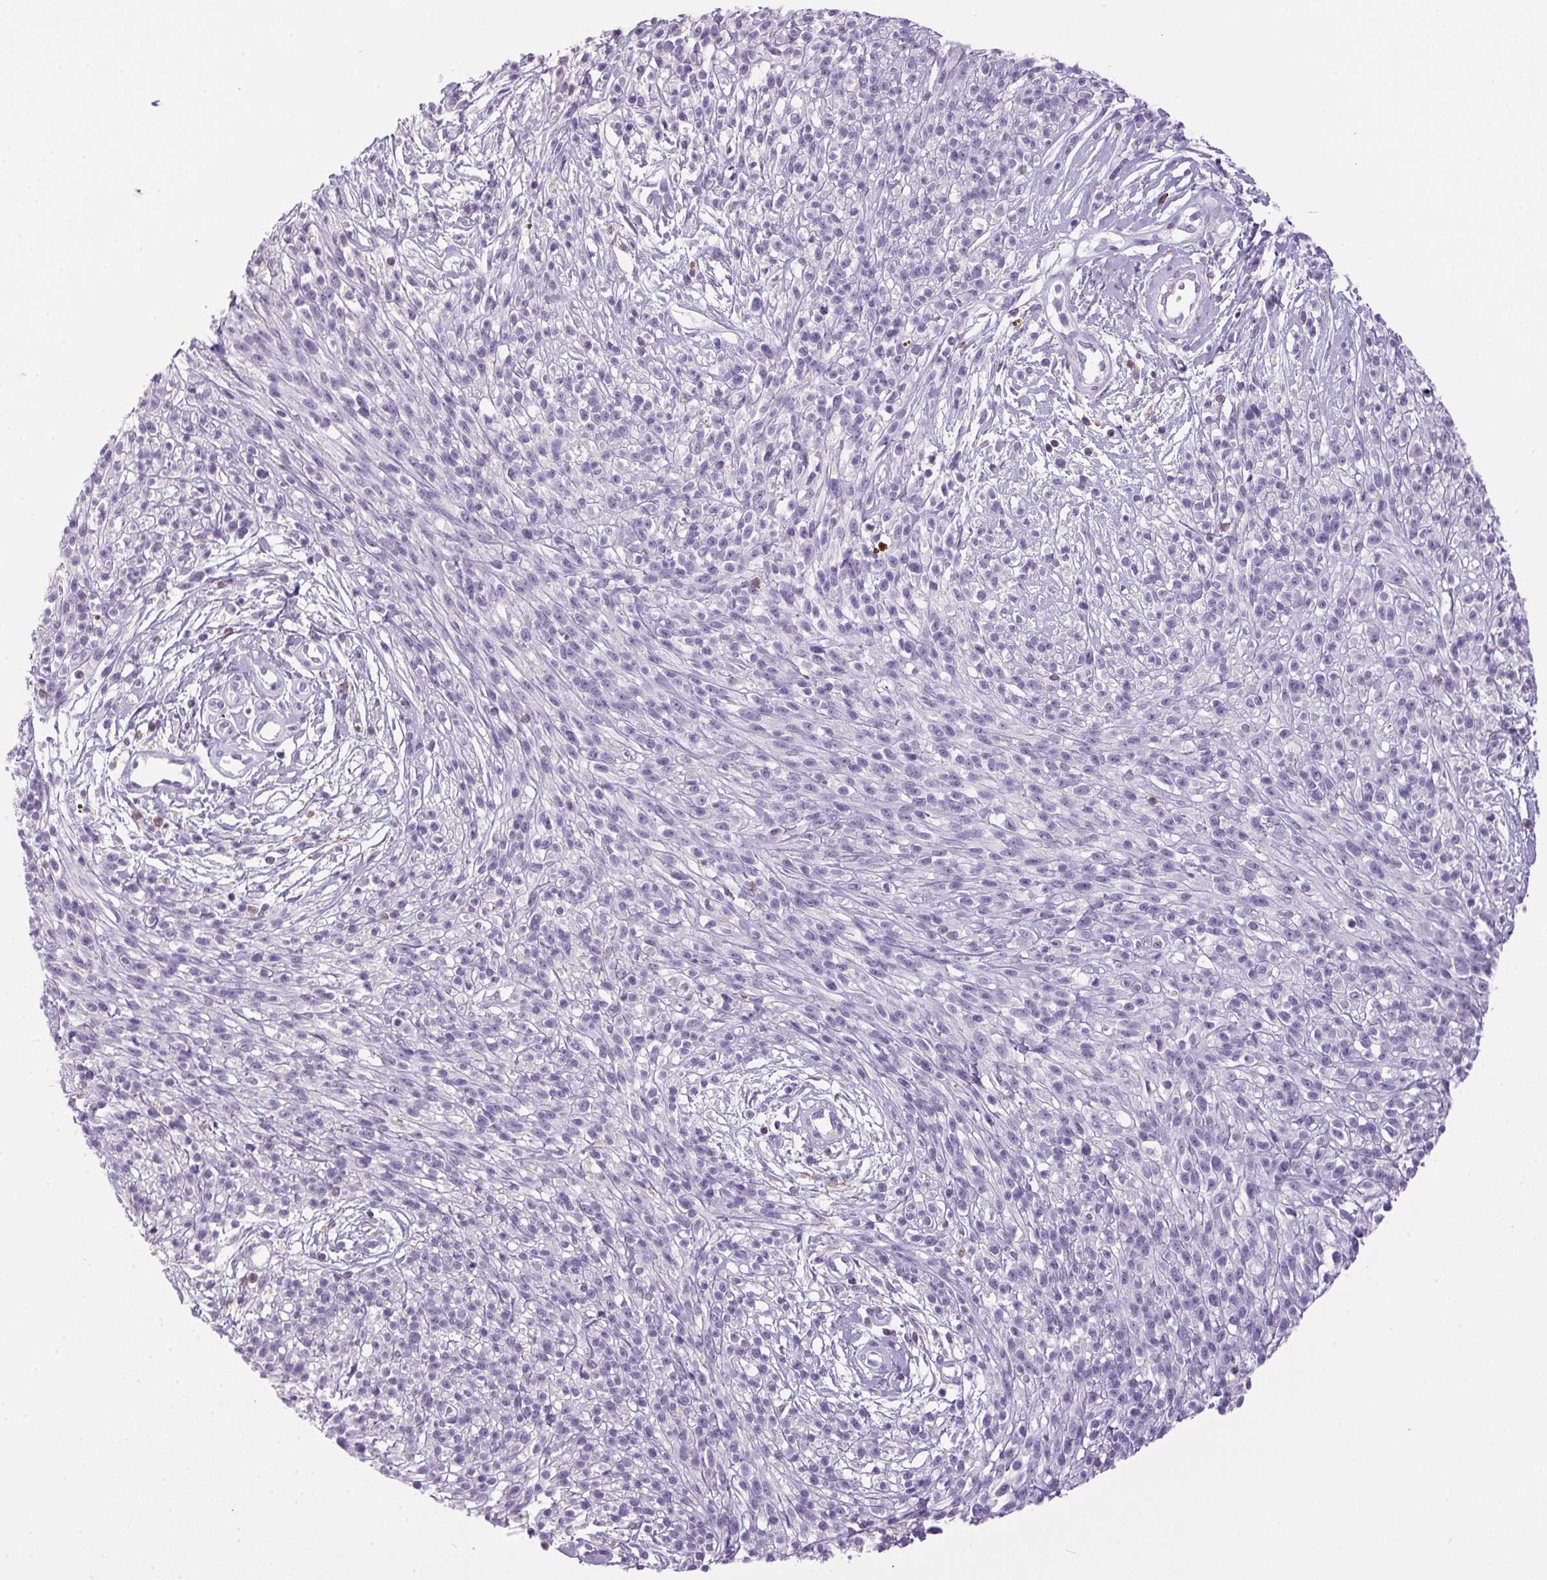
{"staining": {"intensity": "negative", "quantity": "none", "location": "none"}, "tissue": "melanoma", "cell_type": "Tumor cells", "image_type": "cancer", "snomed": [{"axis": "morphology", "description": "Malignant melanoma, NOS"}, {"axis": "topography", "description": "Skin"}, {"axis": "topography", "description": "Skin of trunk"}], "caption": "Immunohistochemical staining of malignant melanoma shows no significant staining in tumor cells. Brightfield microscopy of immunohistochemistry stained with DAB (brown) and hematoxylin (blue), captured at high magnification.", "gene": "S100A2", "patient": {"sex": "male", "age": 74}}